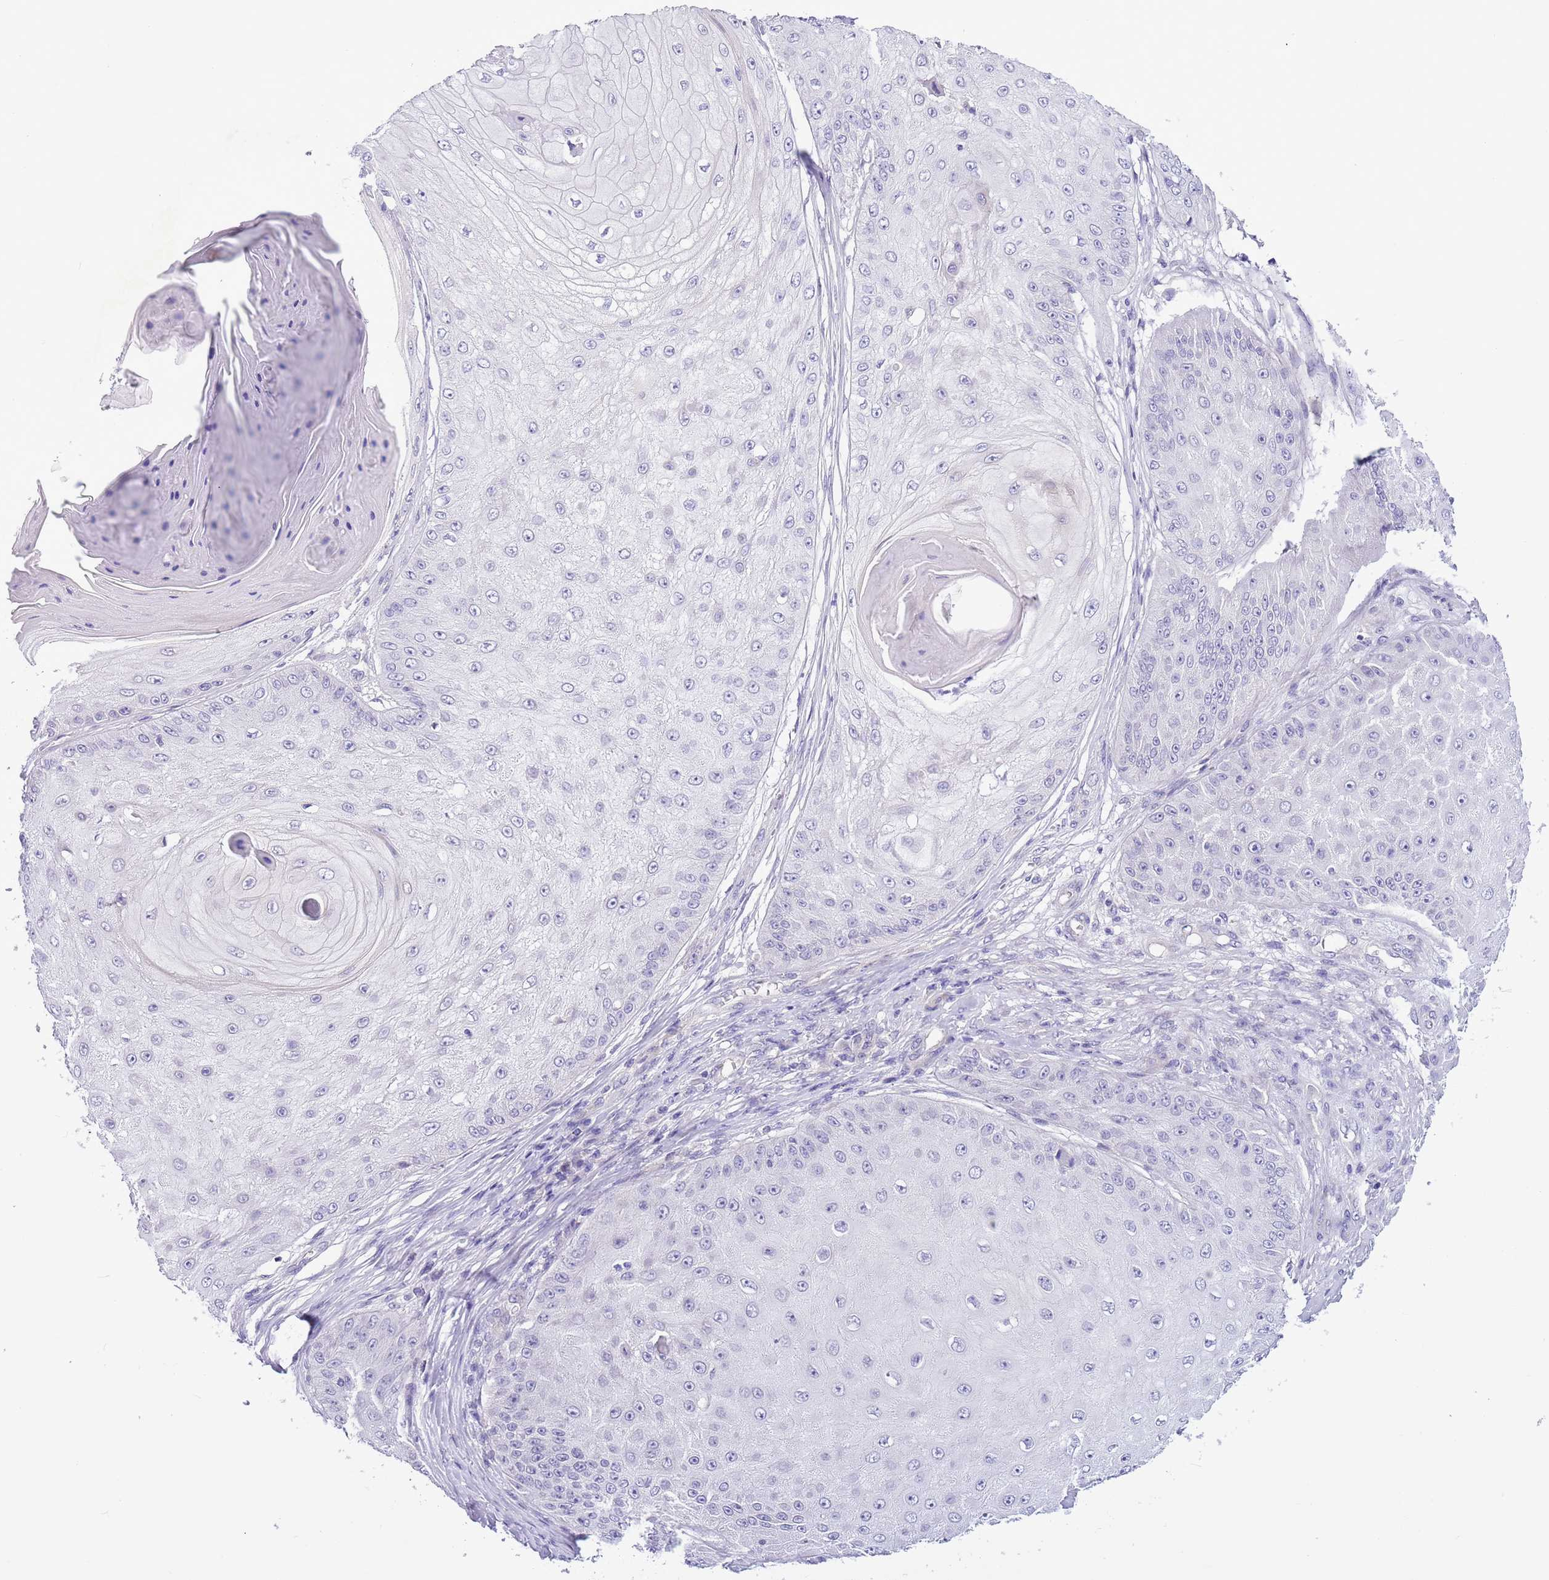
{"staining": {"intensity": "negative", "quantity": "none", "location": "none"}, "tissue": "skin cancer", "cell_type": "Tumor cells", "image_type": "cancer", "snomed": [{"axis": "morphology", "description": "Squamous cell carcinoma, NOS"}, {"axis": "topography", "description": "Skin"}], "caption": "Squamous cell carcinoma (skin) stained for a protein using immunohistochemistry (IHC) demonstrates no expression tumor cells.", "gene": "NET1", "patient": {"sex": "male", "age": 70}}